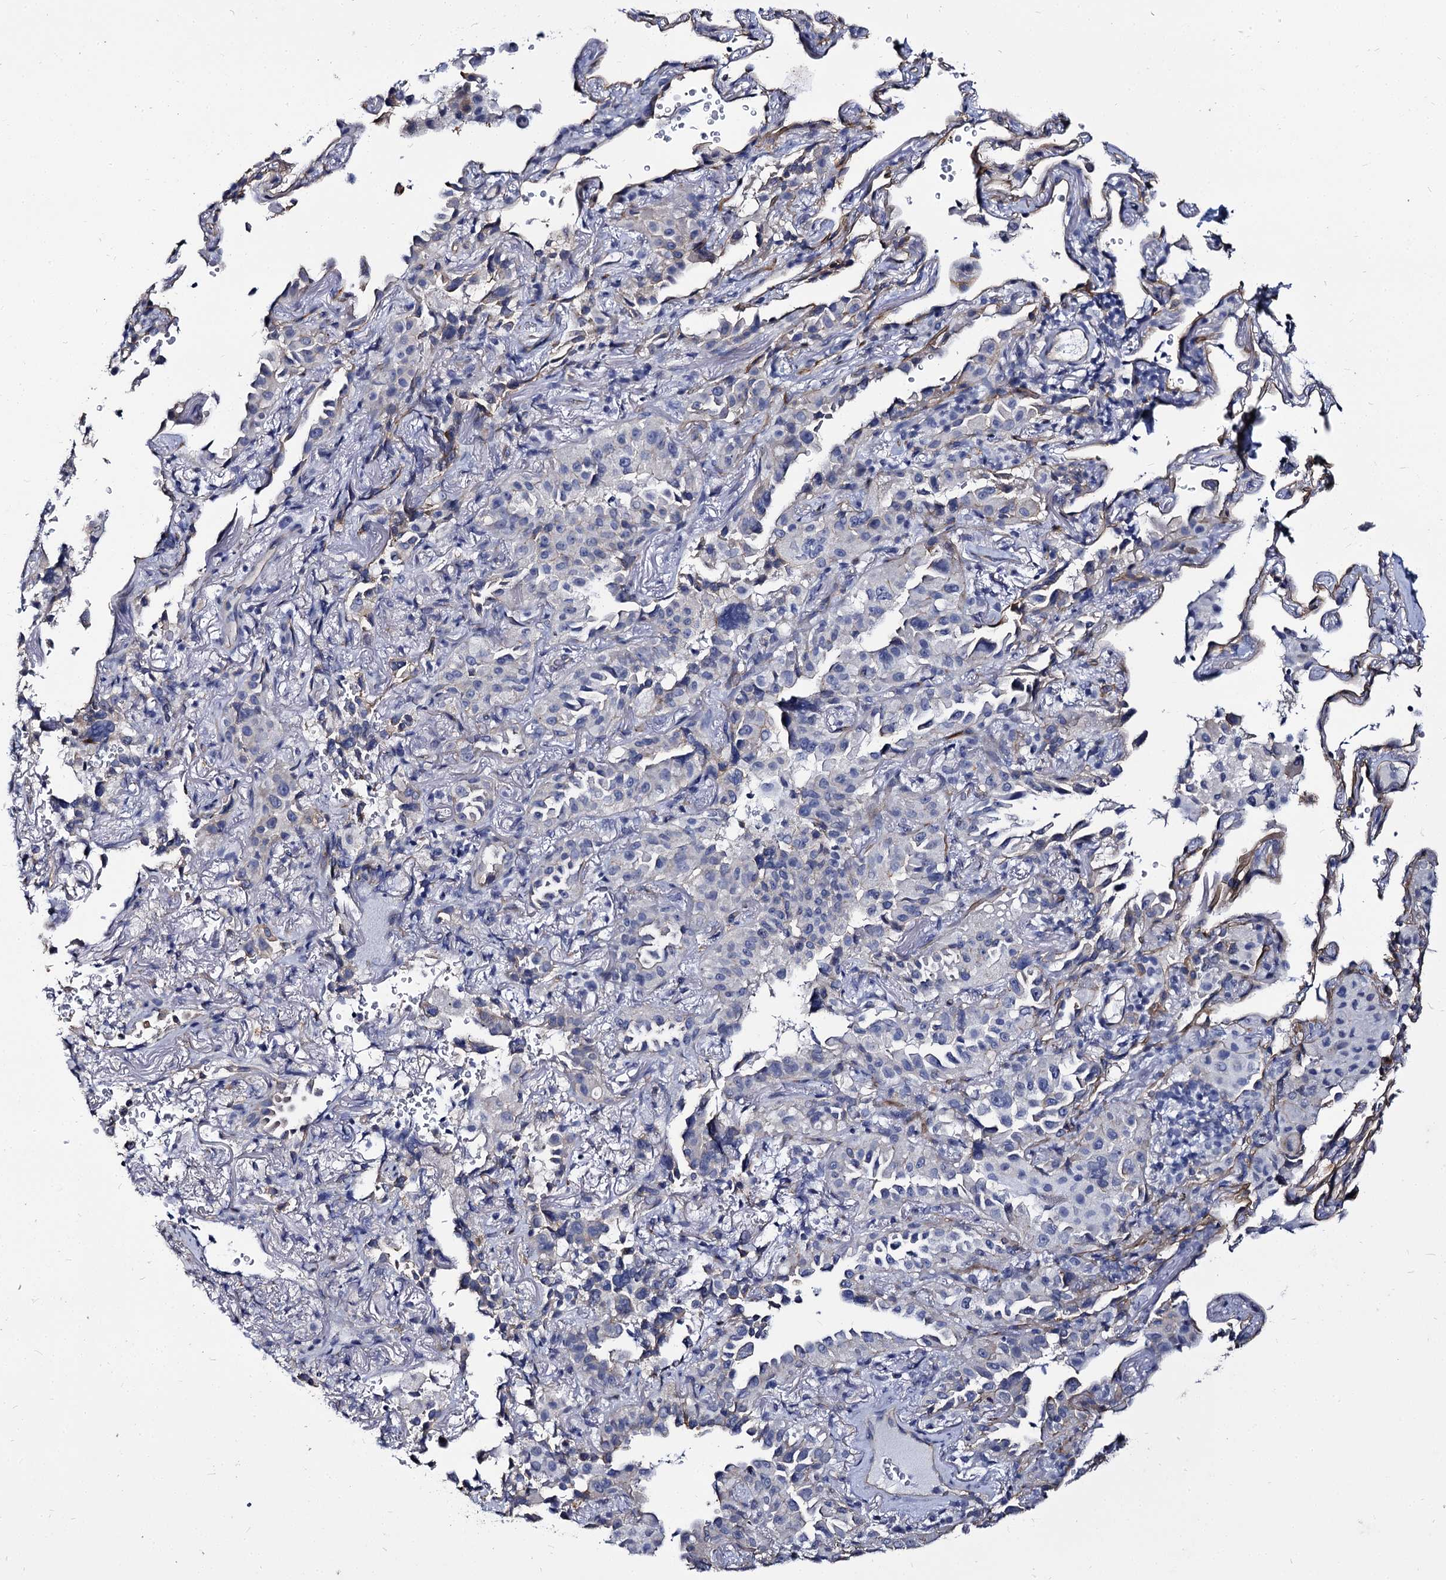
{"staining": {"intensity": "negative", "quantity": "none", "location": "none"}, "tissue": "lung cancer", "cell_type": "Tumor cells", "image_type": "cancer", "snomed": [{"axis": "morphology", "description": "Adenocarcinoma, NOS"}, {"axis": "topography", "description": "Lung"}], "caption": "DAB (3,3'-diaminobenzidine) immunohistochemical staining of lung adenocarcinoma displays no significant staining in tumor cells.", "gene": "CBFB", "patient": {"sex": "female", "age": 69}}